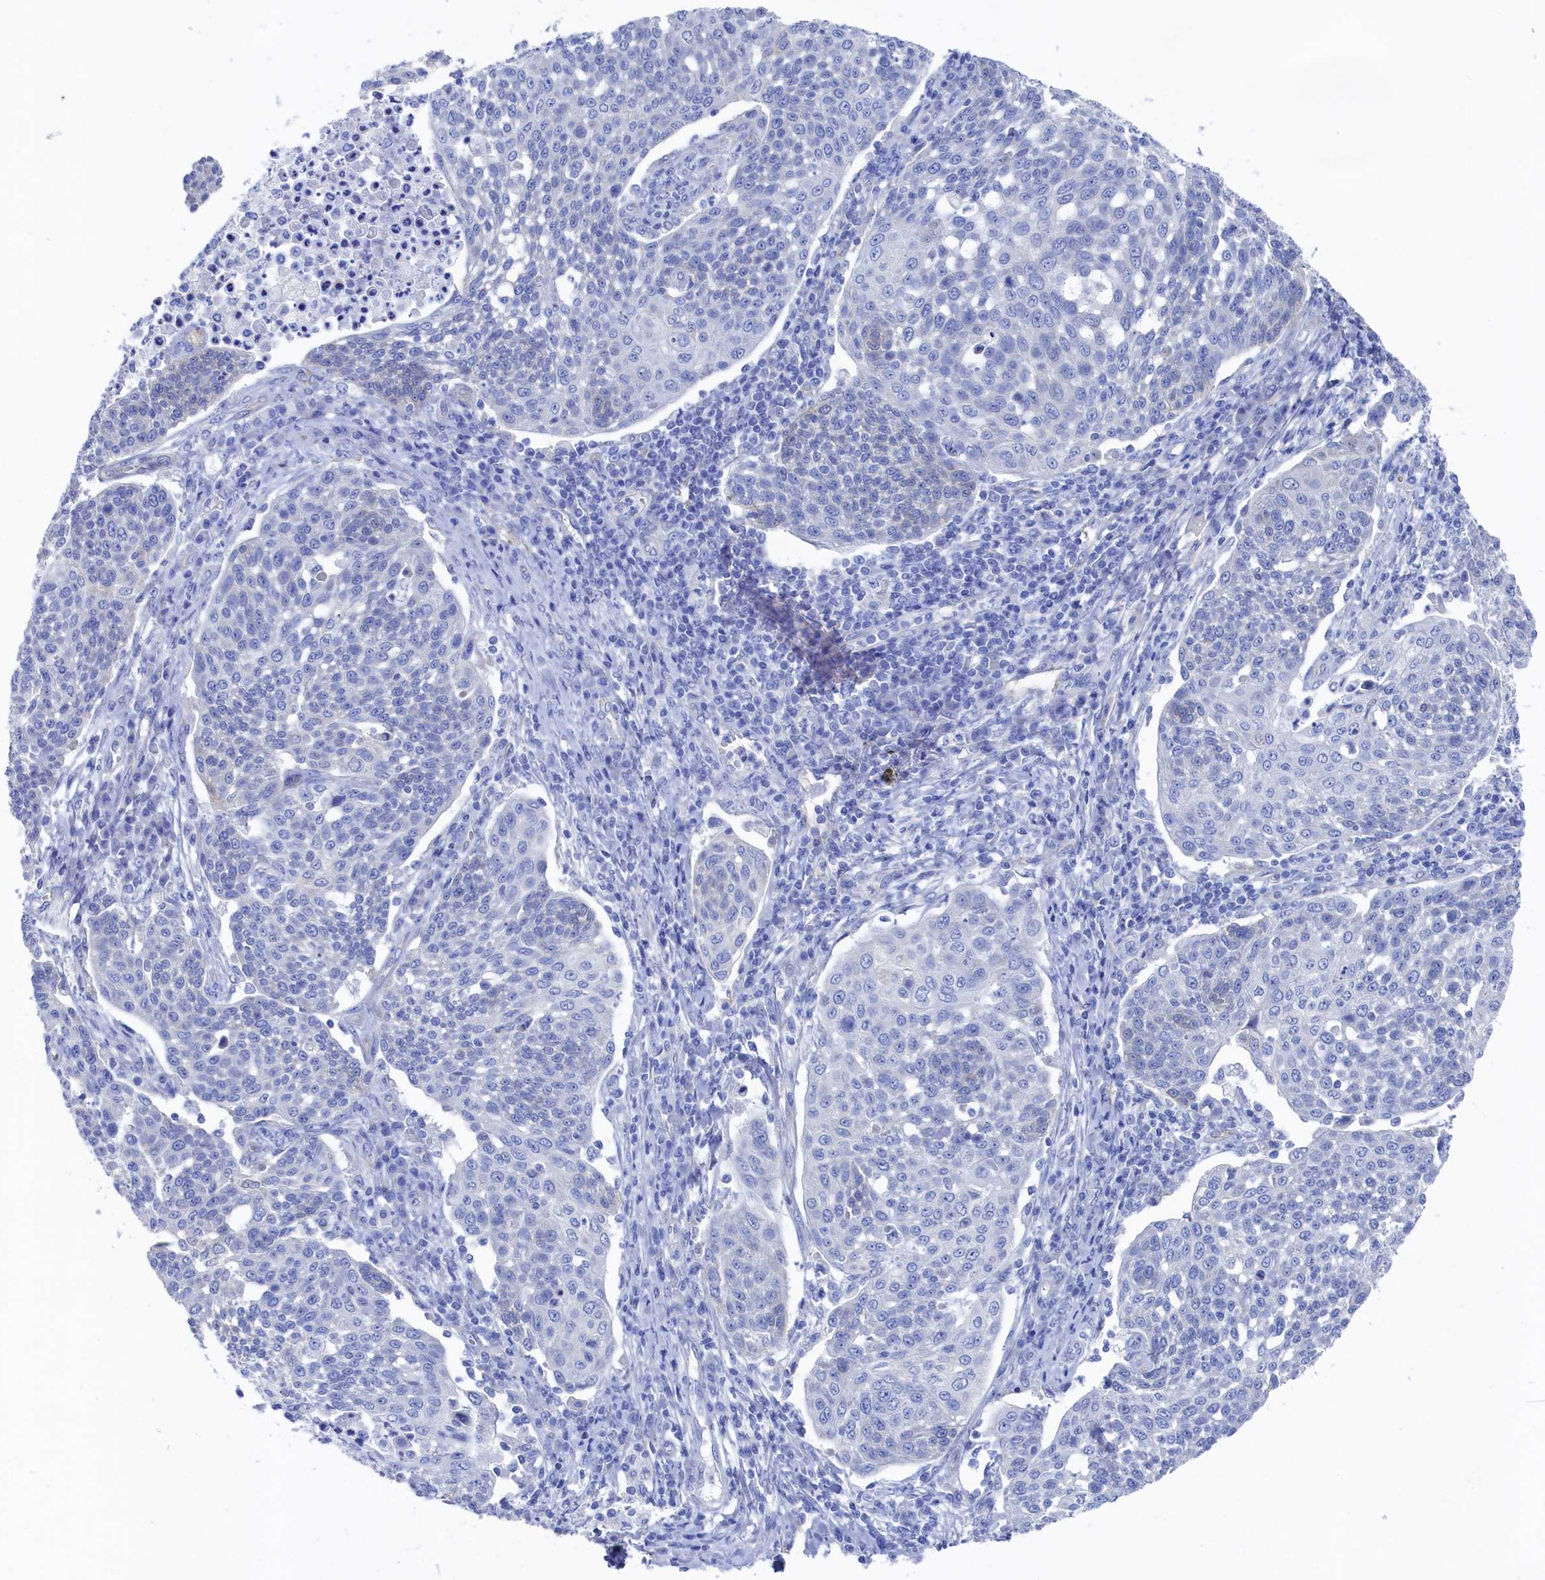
{"staining": {"intensity": "negative", "quantity": "none", "location": "none"}, "tissue": "cervical cancer", "cell_type": "Tumor cells", "image_type": "cancer", "snomed": [{"axis": "morphology", "description": "Squamous cell carcinoma, NOS"}, {"axis": "topography", "description": "Cervix"}], "caption": "DAB (3,3'-diaminobenzidine) immunohistochemical staining of human cervical cancer (squamous cell carcinoma) shows no significant positivity in tumor cells.", "gene": "TMOD2", "patient": {"sex": "female", "age": 34}}